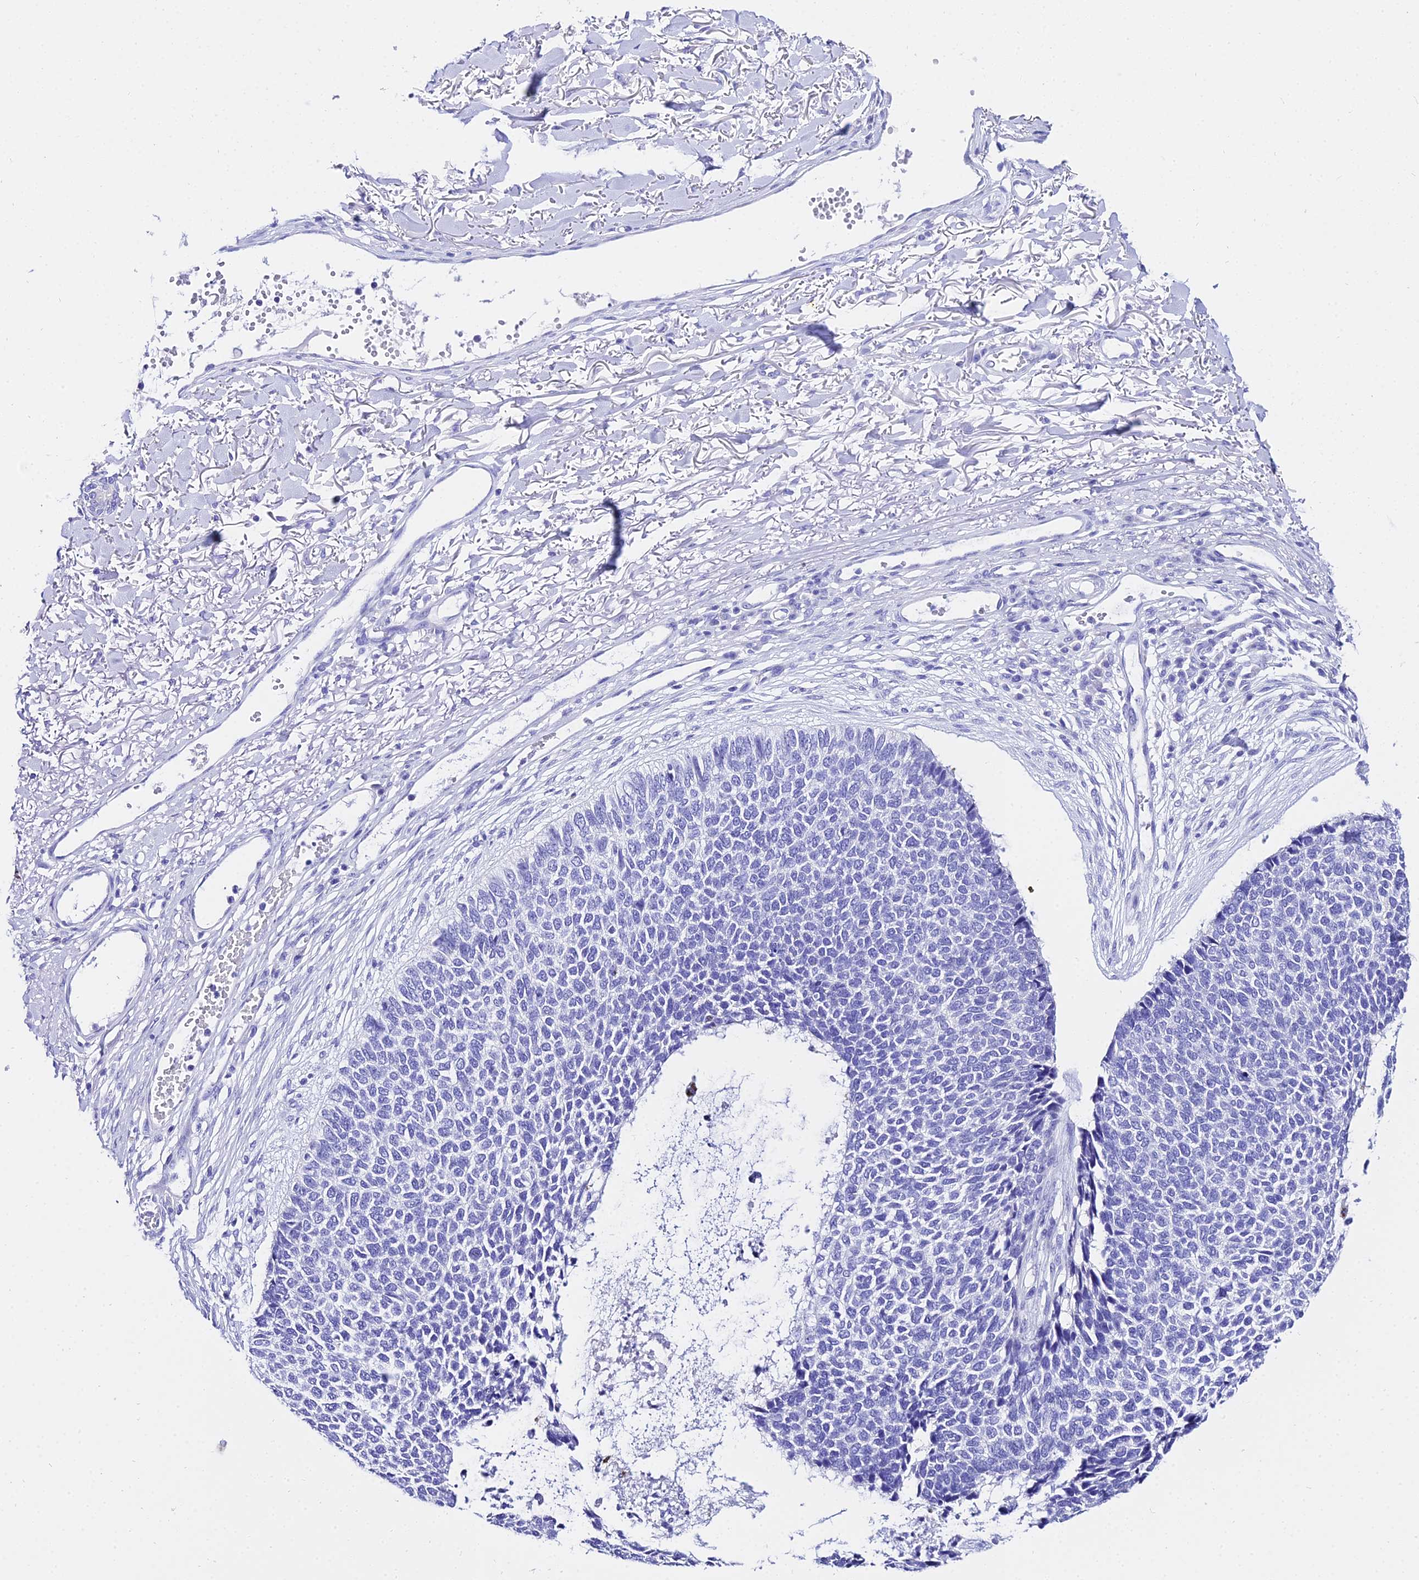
{"staining": {"intensity": "negative", "quantity": "none", "location": "none"}, "tissue": "skin cancer", "cell_type": "Tumor cells", "image_type": "cancer", "snomed": [{"axis": "morphology", "description": "Basal cell carcinoma"}, {"axis": "topography", "description": "Skin"}], "caption": "Tumor cells show no significant protein staining in basal cell carcinoma (skin).", "gene": "TRMT44", "patient": {"sex": "female", "age": 84}}